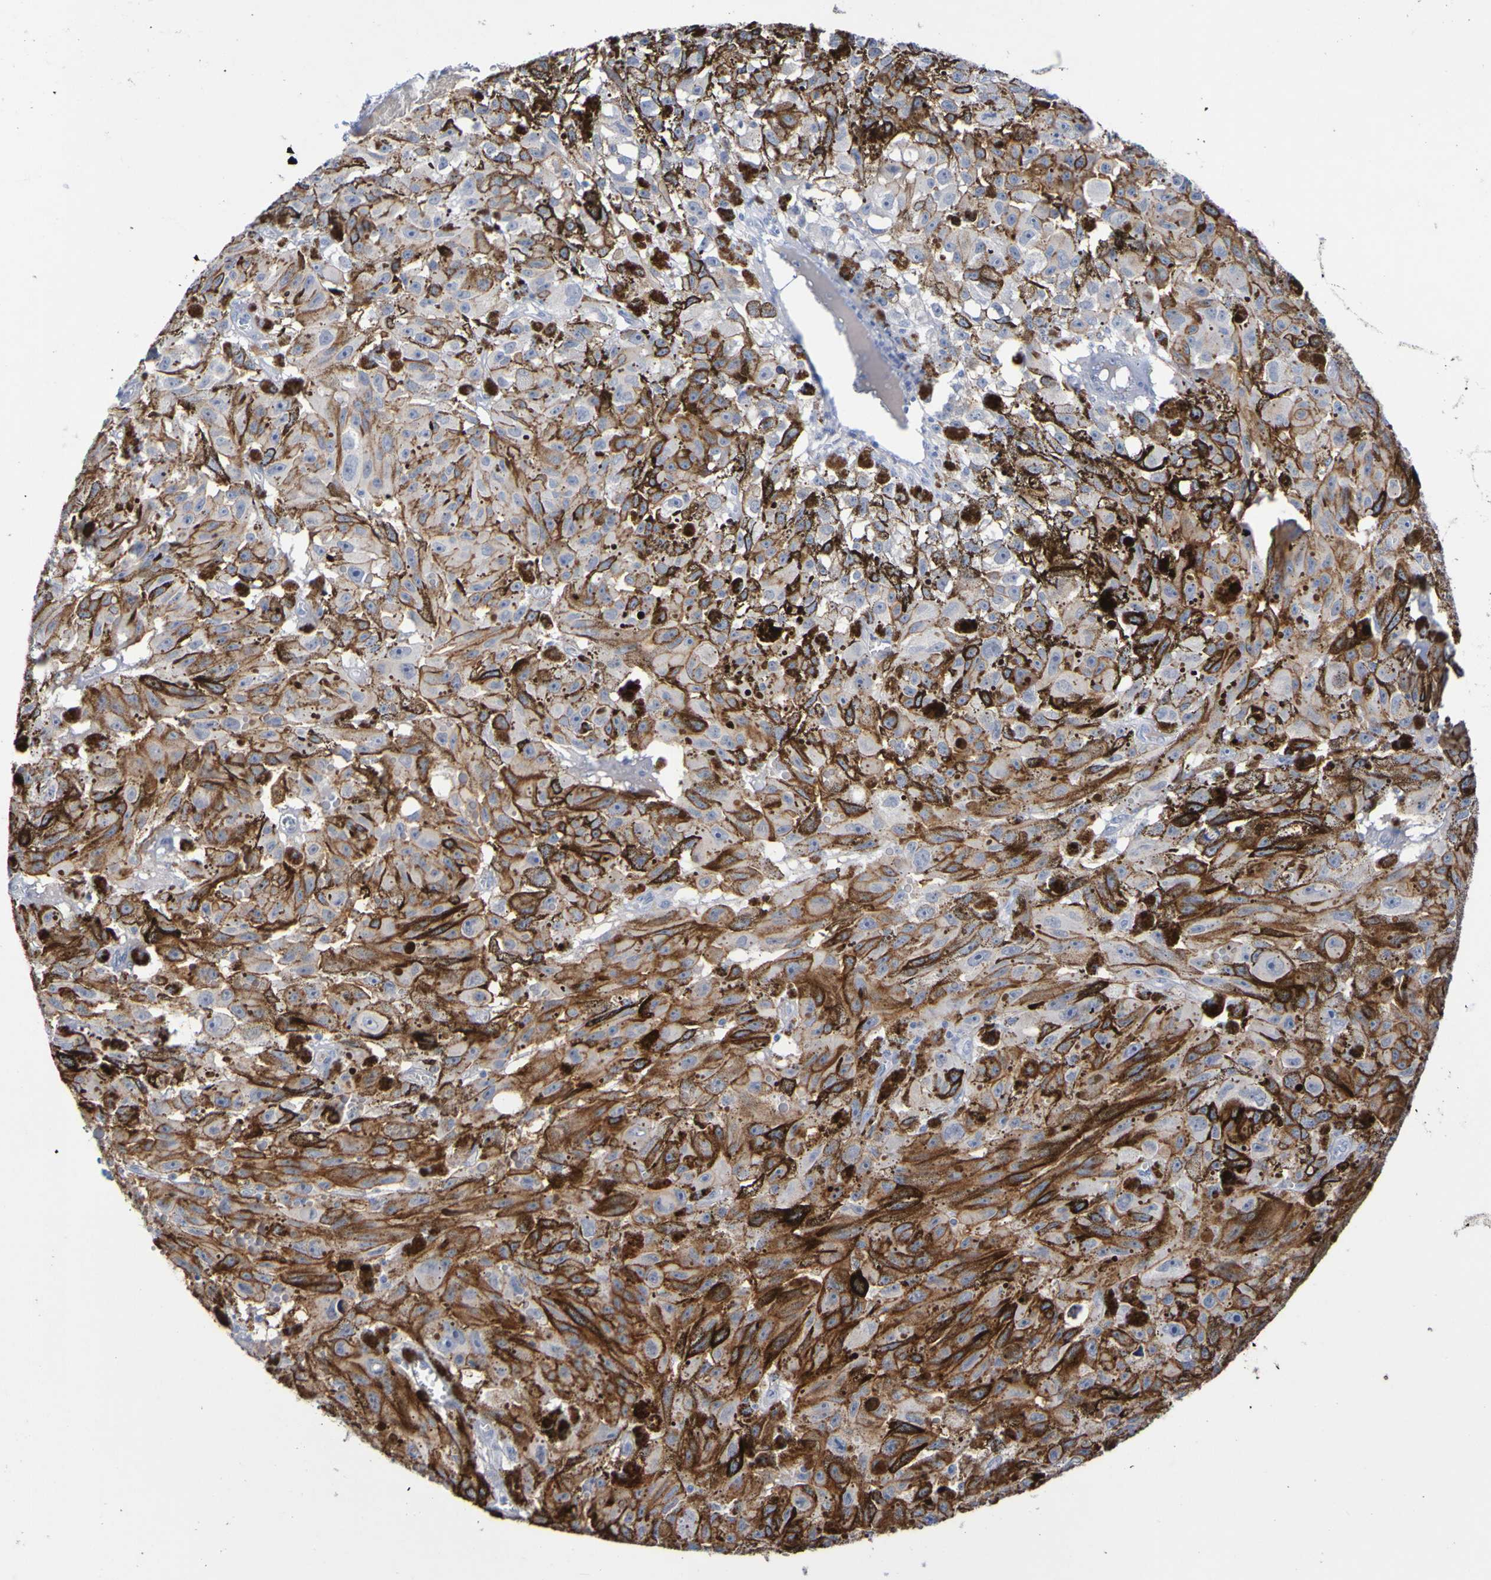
{"staining": {"intensity": "strong", "quantity": "25%-75%", "location": "cytoplasmic/membranous"}, "tissue": "melanoma", "cell_type": "Tumor cells", "image_type": "cancer", "snomed": [{"axis": "morphology", "description": "Malignant melanoma, NOS"}, {"axis": "topography", "description": "Skin"}], "caption": "An immunohistochemistry (IHC) photomicrograph of tumor tissue is shown. Protein staining in brown highlights strong cytoplasmic/membranous positivity in malignant melanoma within tumor cells.", "gene": "SGCB", "patient": {"sex": "female", "age": 104}}